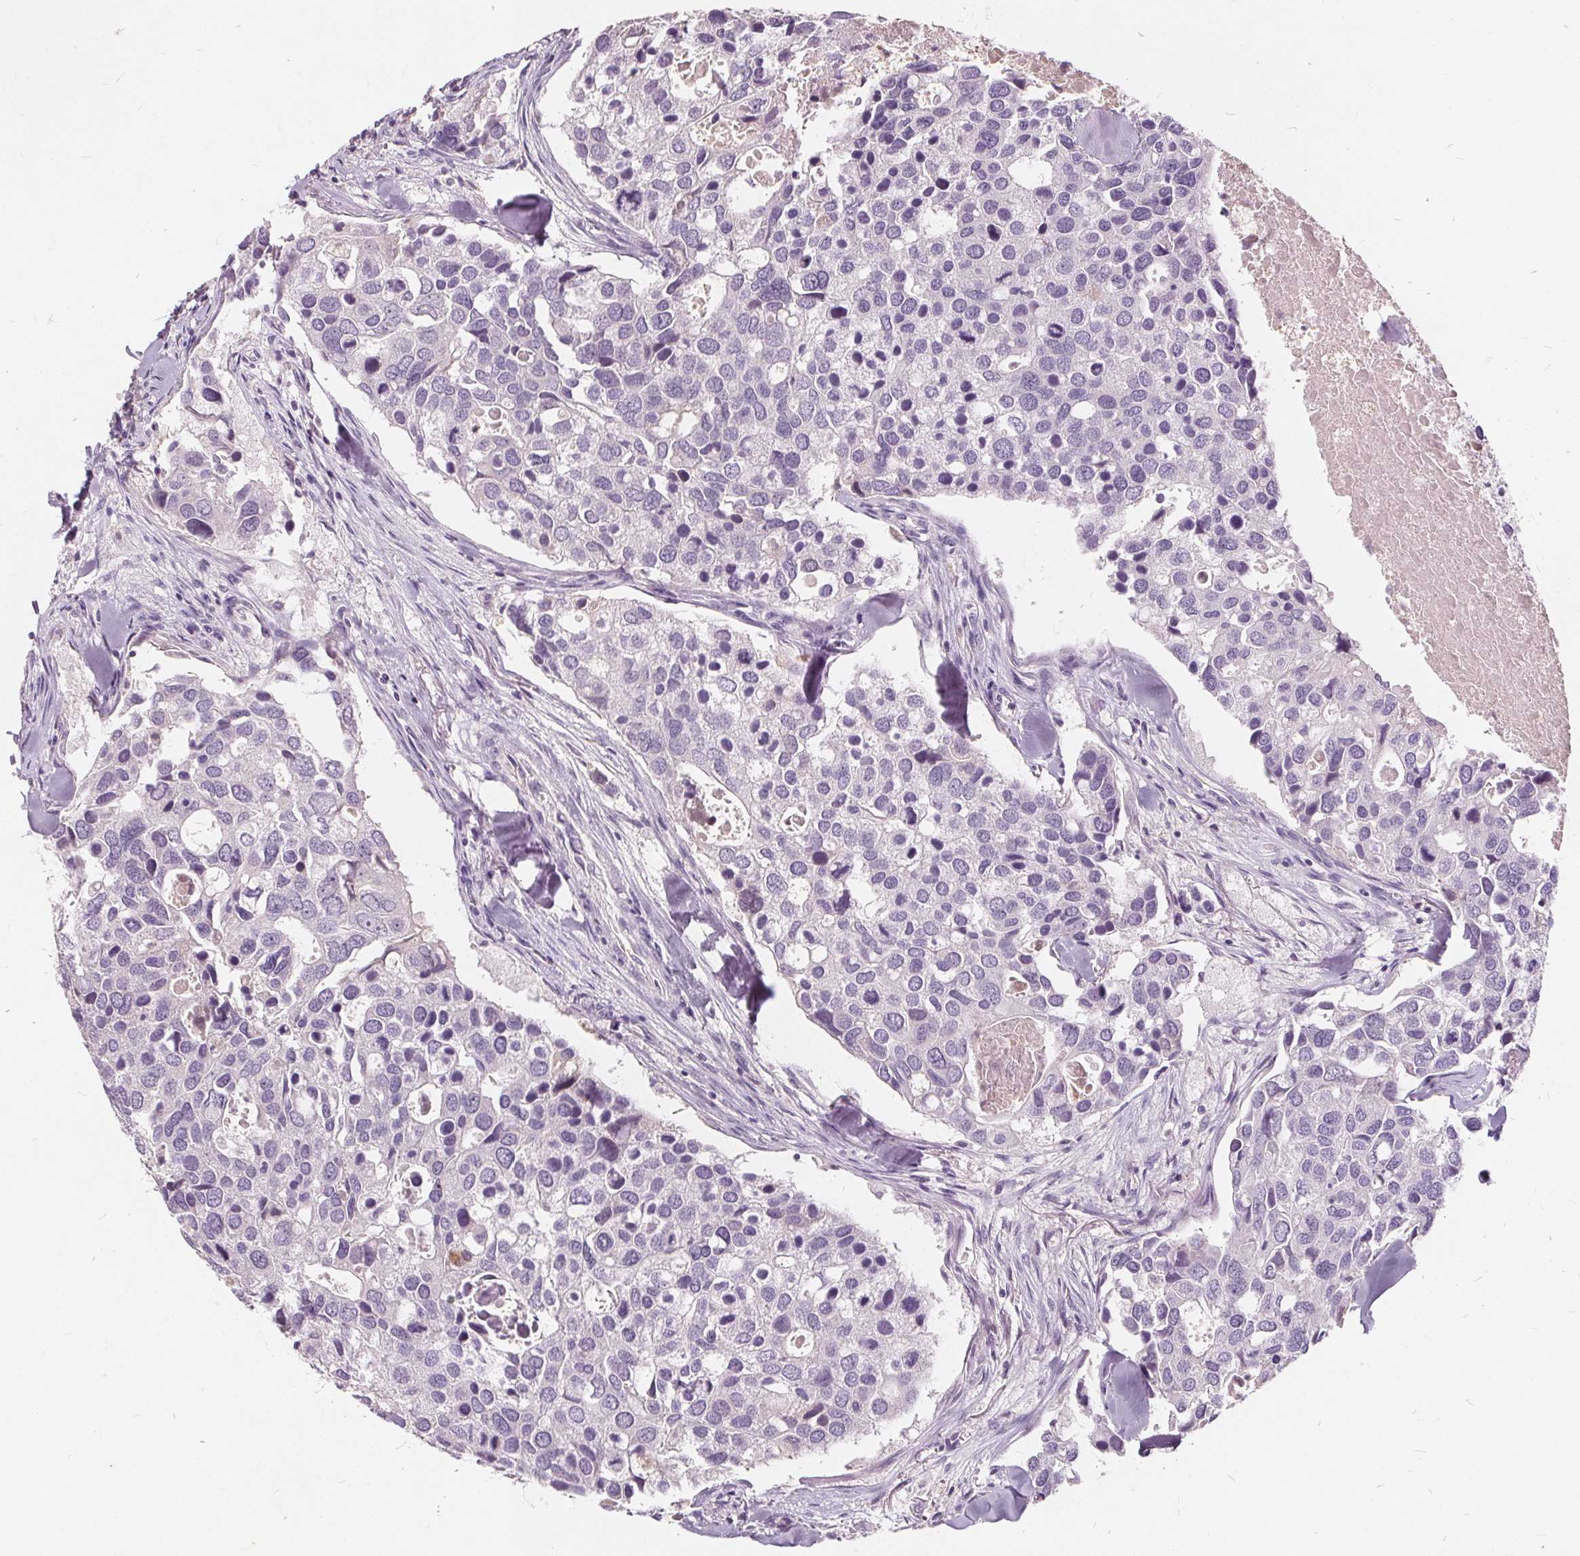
{"staining": {"intensity": "negative", "quantity": "none", "location": "none"}, "tissue": "breast cancer", "cell_type": "Tumor cells", "image_type": "cancer", "snomed": [{"axis": "morphology", "description": "Duct carcinoma"}, {"axis": "topography", "description": "Breast"}], "caption": "Tumor cells are negative for brown protein staining in breast infiltrating ductal carcinoma.", "gene": "PLA2G2E", "patient": {"sex": "female", "age": 83}}